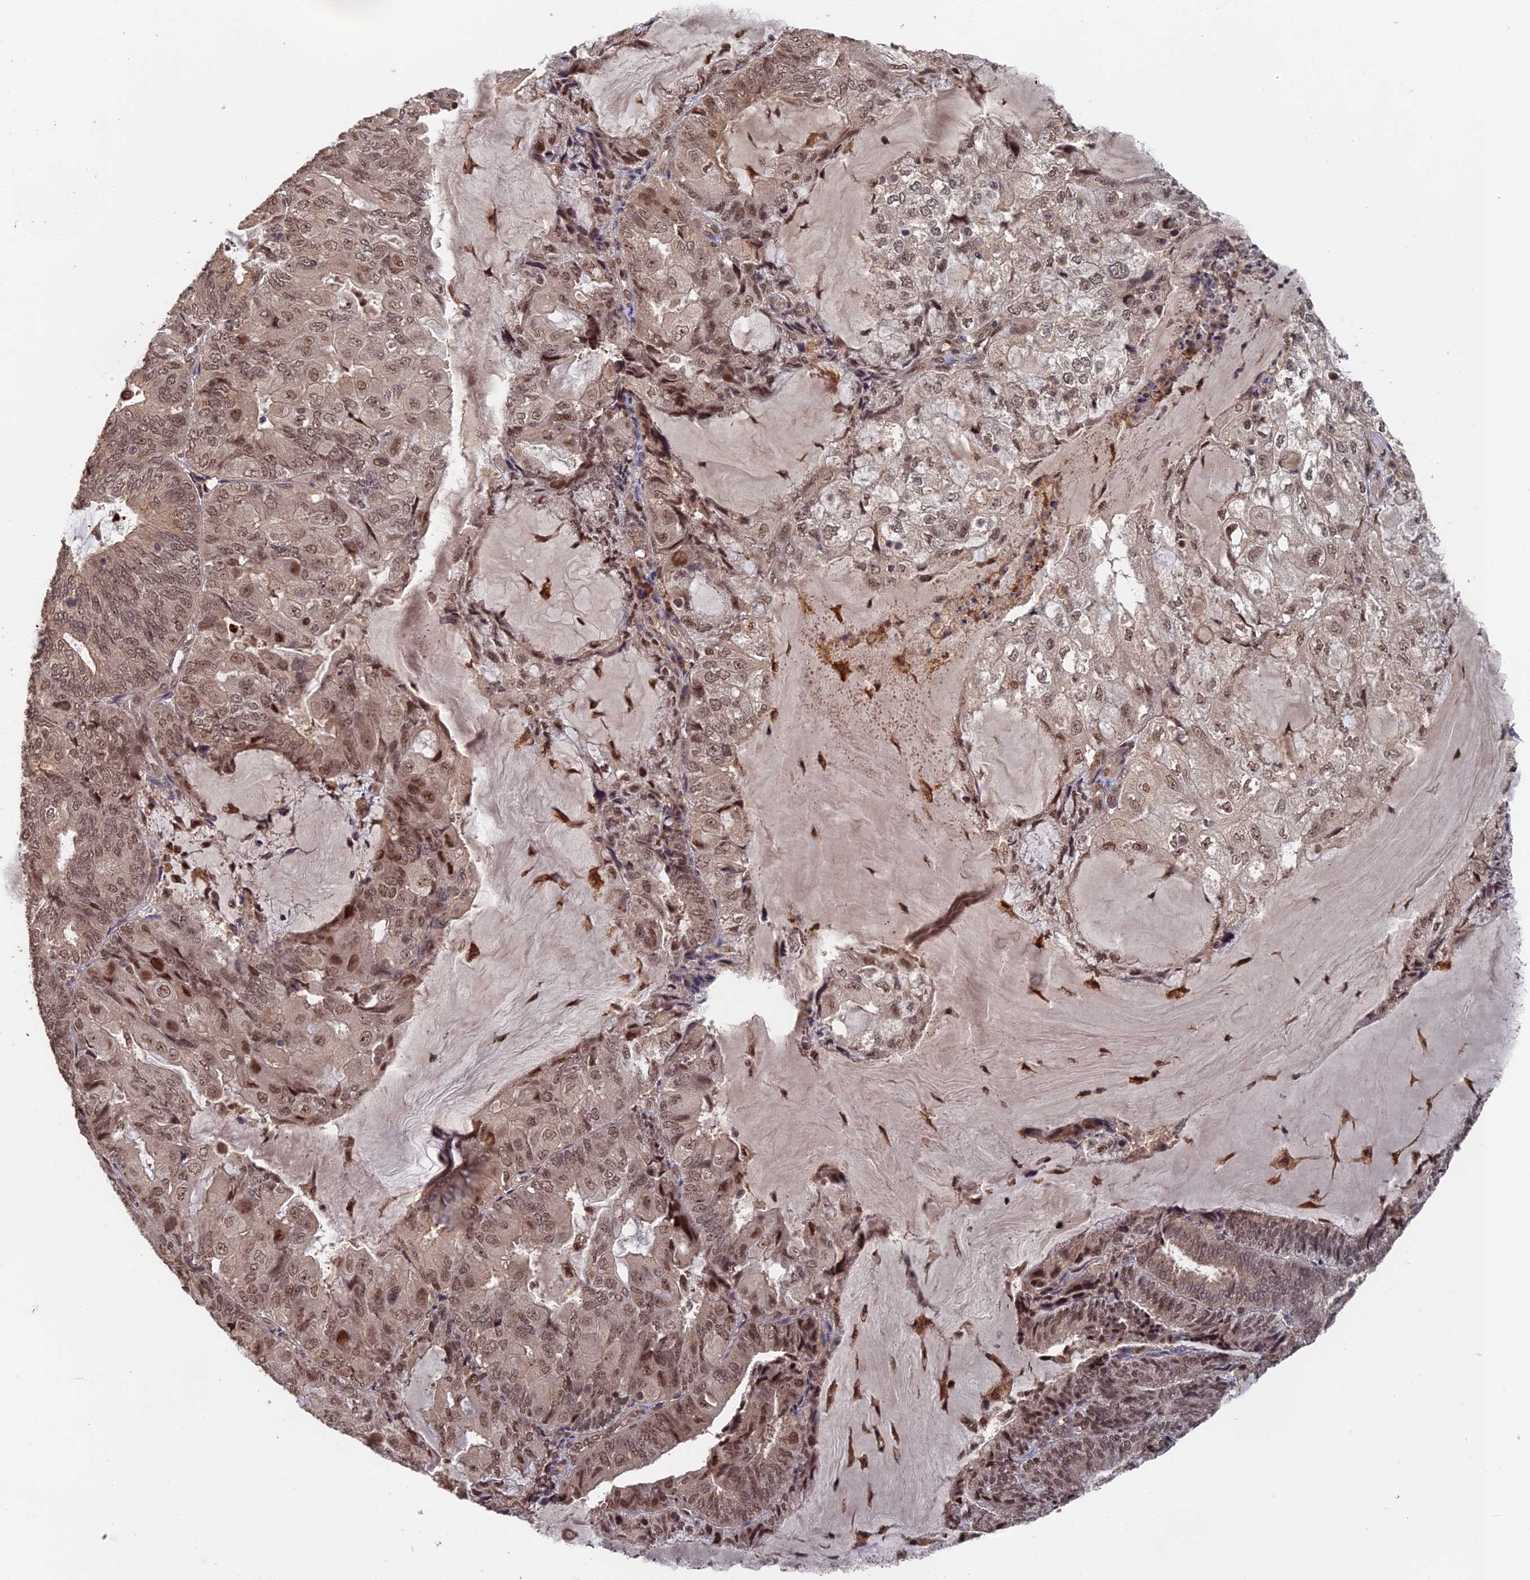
{"staining": {"intensity": "moderate", "quantity": ">75%", "location": "nuclear"}, "tissue": "endometrial cancer", "cell_type": "Tumor cells", "image_type": "cancer", "snomed": [{"axis": "morphology", "description": "Adenocarcinoma, NOS"}, {"axis": "topography", "description": "Endometrium"}], "caption": "Adenocarcinoma (endometrial) stained with a protein marker displays moderate staining in tumor cells.", "gene": "OSBPL1A", "patient": {"sex": "female", "age": 81}}